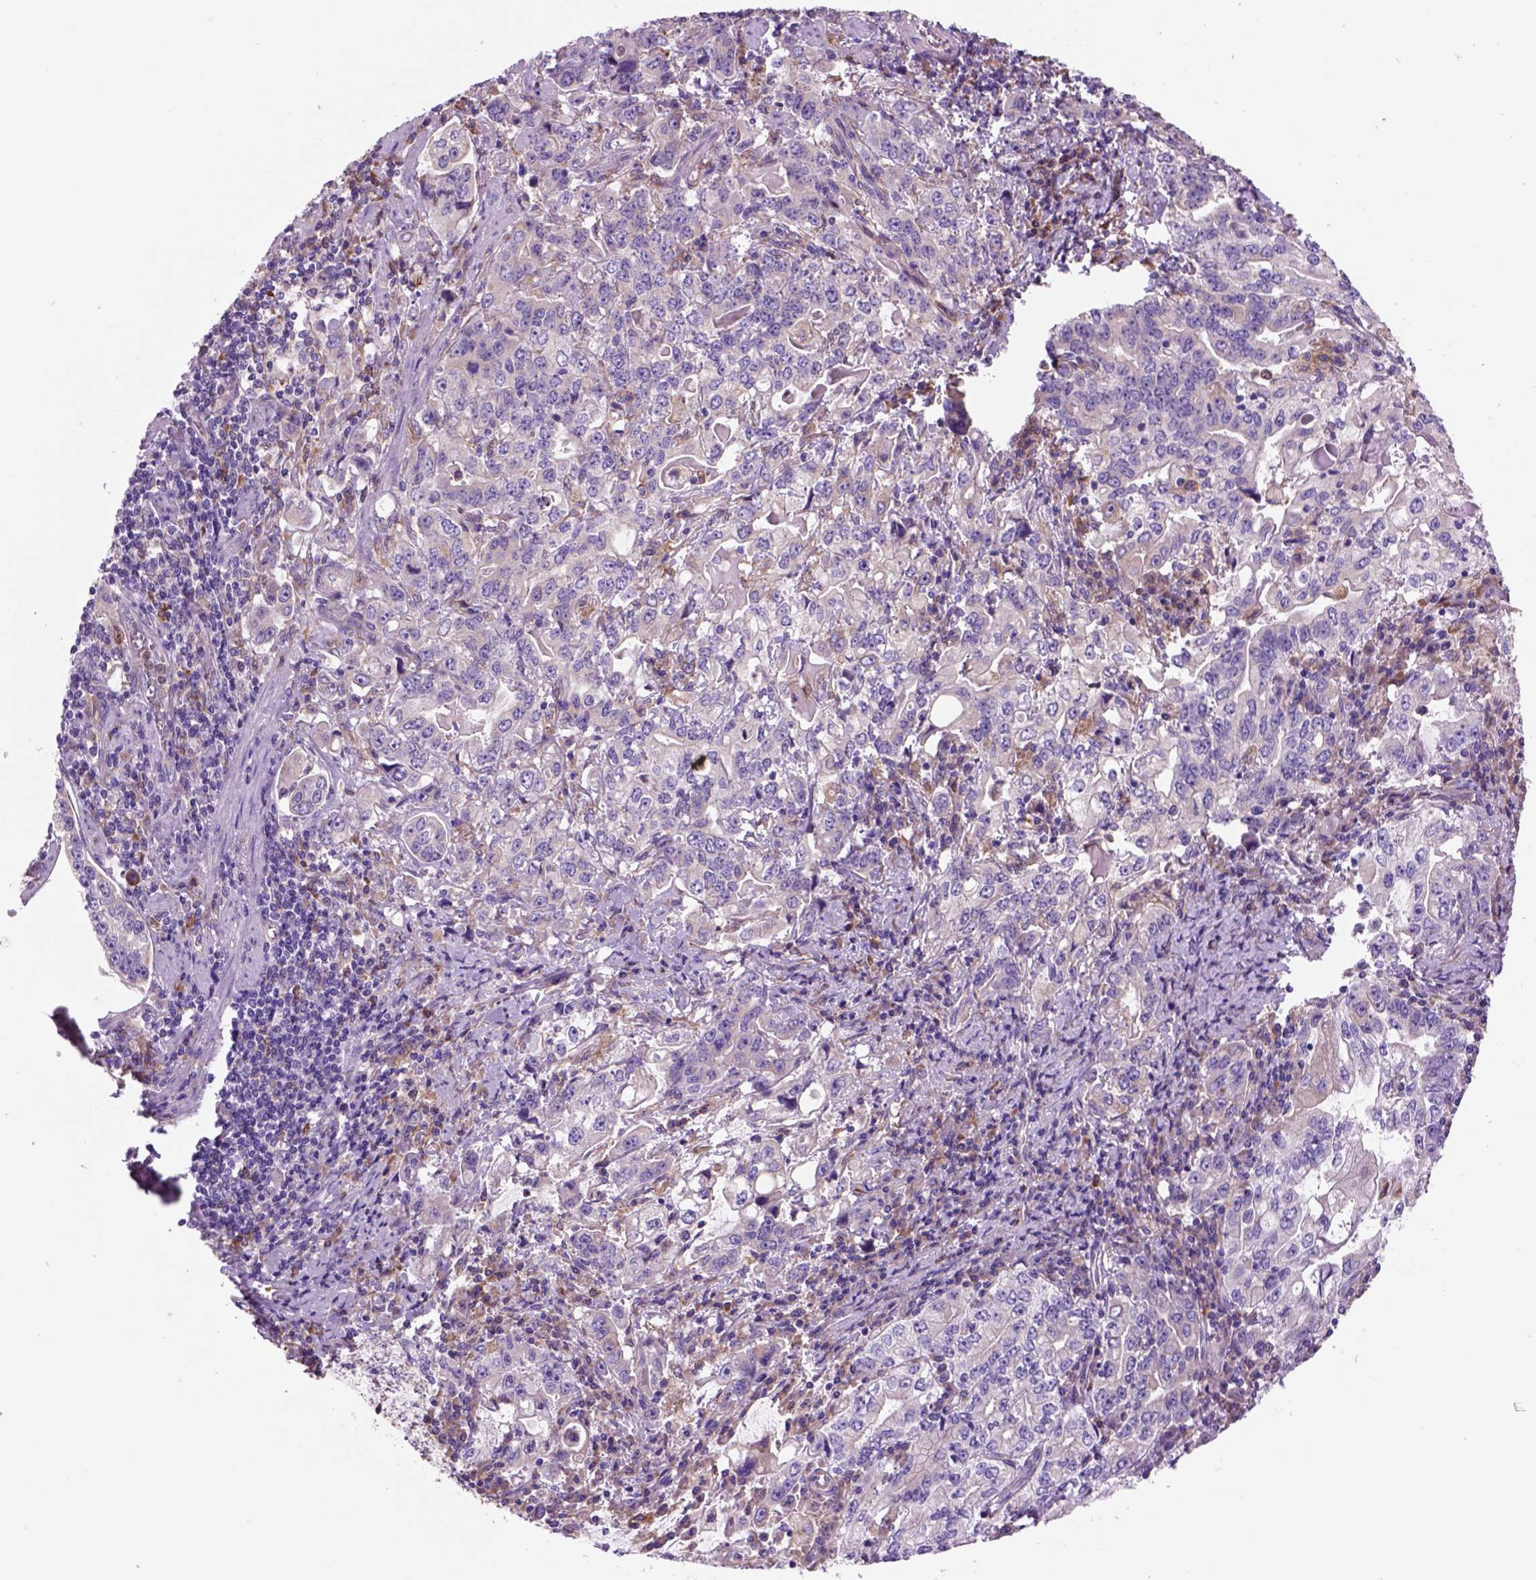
{"staining": {"intensity": "negative", "quantity": "none", "location": "none"}, "tissue": "stomach cancer", "cell_type": "Tumor cells", "image_type": "cancer", "snomed": [{"axis": "morphology", "description": "Adenocarcinoma, NOS"}, {"axis": "topography", "description": "Stomach, lower"}], "caption": "The micrograph shows no significant staining in tumor cells of stomach cancer. (DAB IHC visualized using brightfield microscopy, high magnification).", "gene": "PIAS3", "patient": {"sex": "female", "age": 72}}